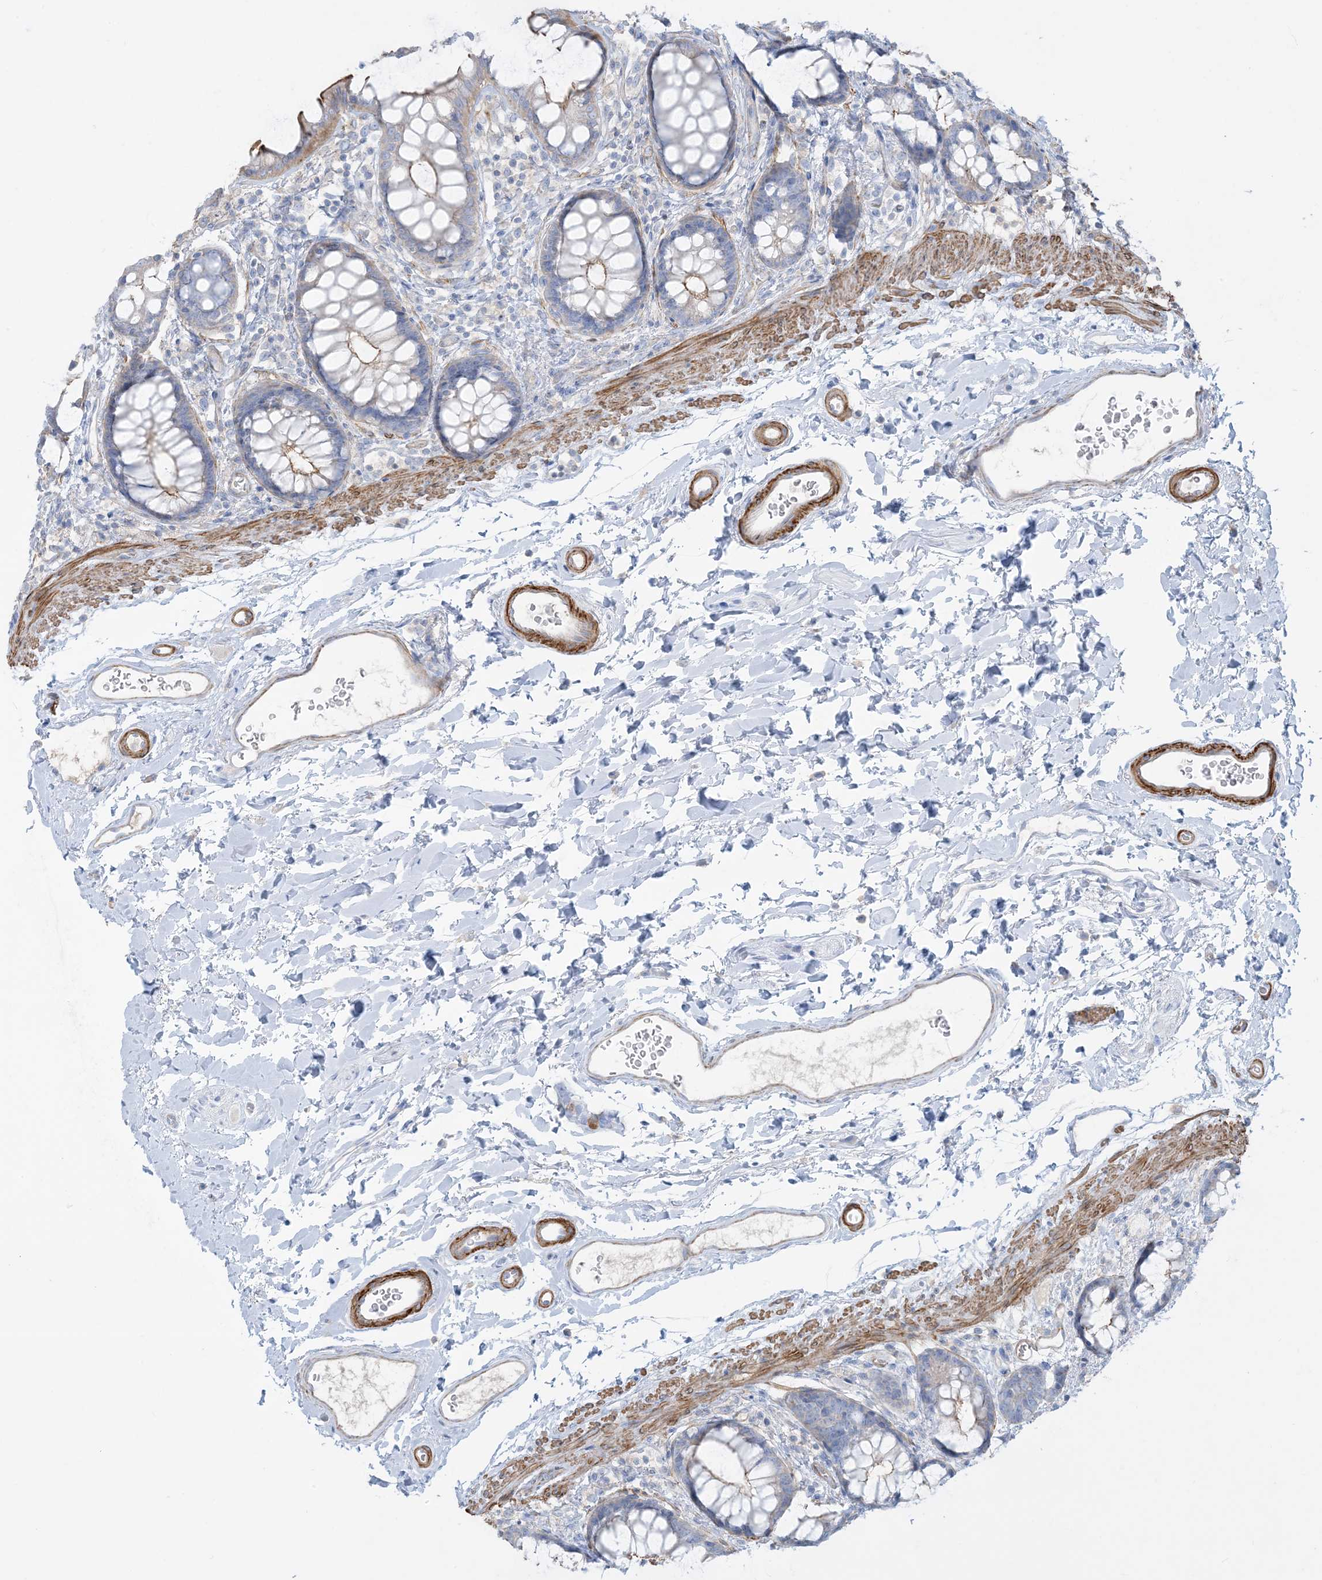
{"staining": {"intensity": "moderate", "quantity": "<25%", "location": "cytoplasmic/membranous"}, "tissue": "rectum", "cell_type": "Glandular cells", "image_type": "normal", "snomed": [{"axis": "morphology", "description": "Normal tissue, NOS"}, {"axis": "topography", "description": "Rectum"}], "caption": "Brown immunohistochemical staining in benign rectum reveals moderate cytoplasmic/membranous expression in approximately <25% of glandular cells.", "gene": "GTF3C2", "patient": {"sex": "female", "age": 65}}